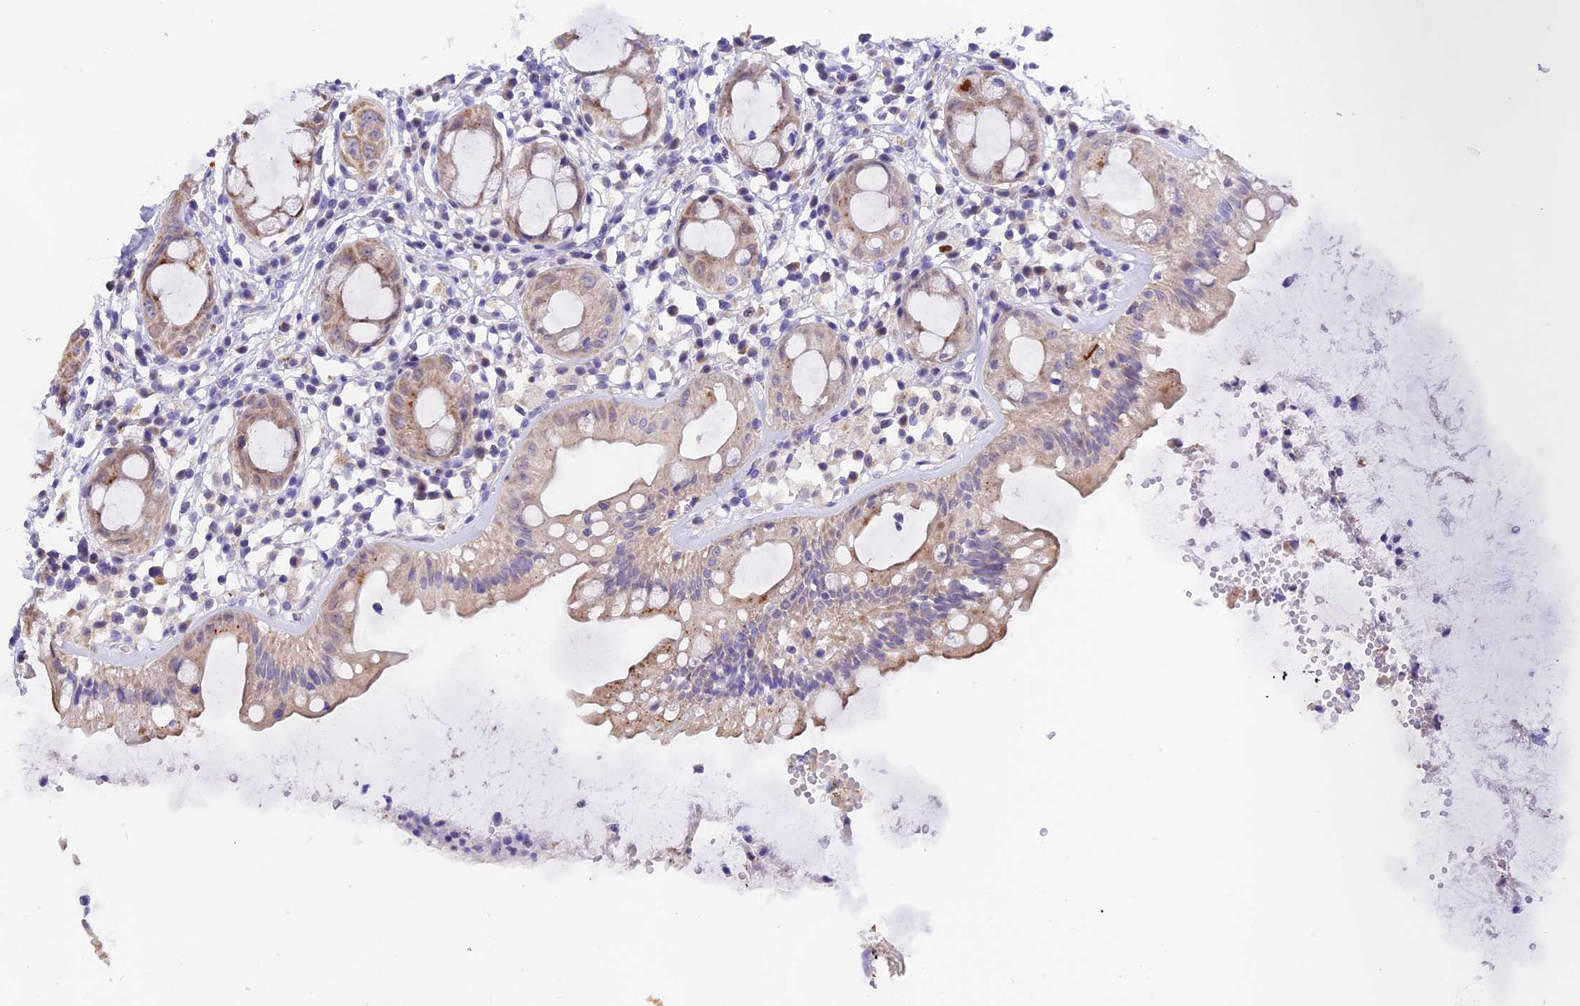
{"staining": {"intensity": "weak", "quantity": ">75%", "location": "cytoplasmic/membranous"}, "tissue": "rectum", "cell_type": "Glandular cells", "image_type": "normal", "snomed": [{"axis": "morphology", "description": "Normal tissue, NOS"}, {"axis": "topography", "description": "Rectum"}], "caption": "The photomicrograph shows immunohistochemical staining of benign rectum. There is weak cytoplasmic/membranous expression is seen in approximately >75% of glandular cells.", "gene": "PKIA", "patient": {"sex": "female", "age": 57}}